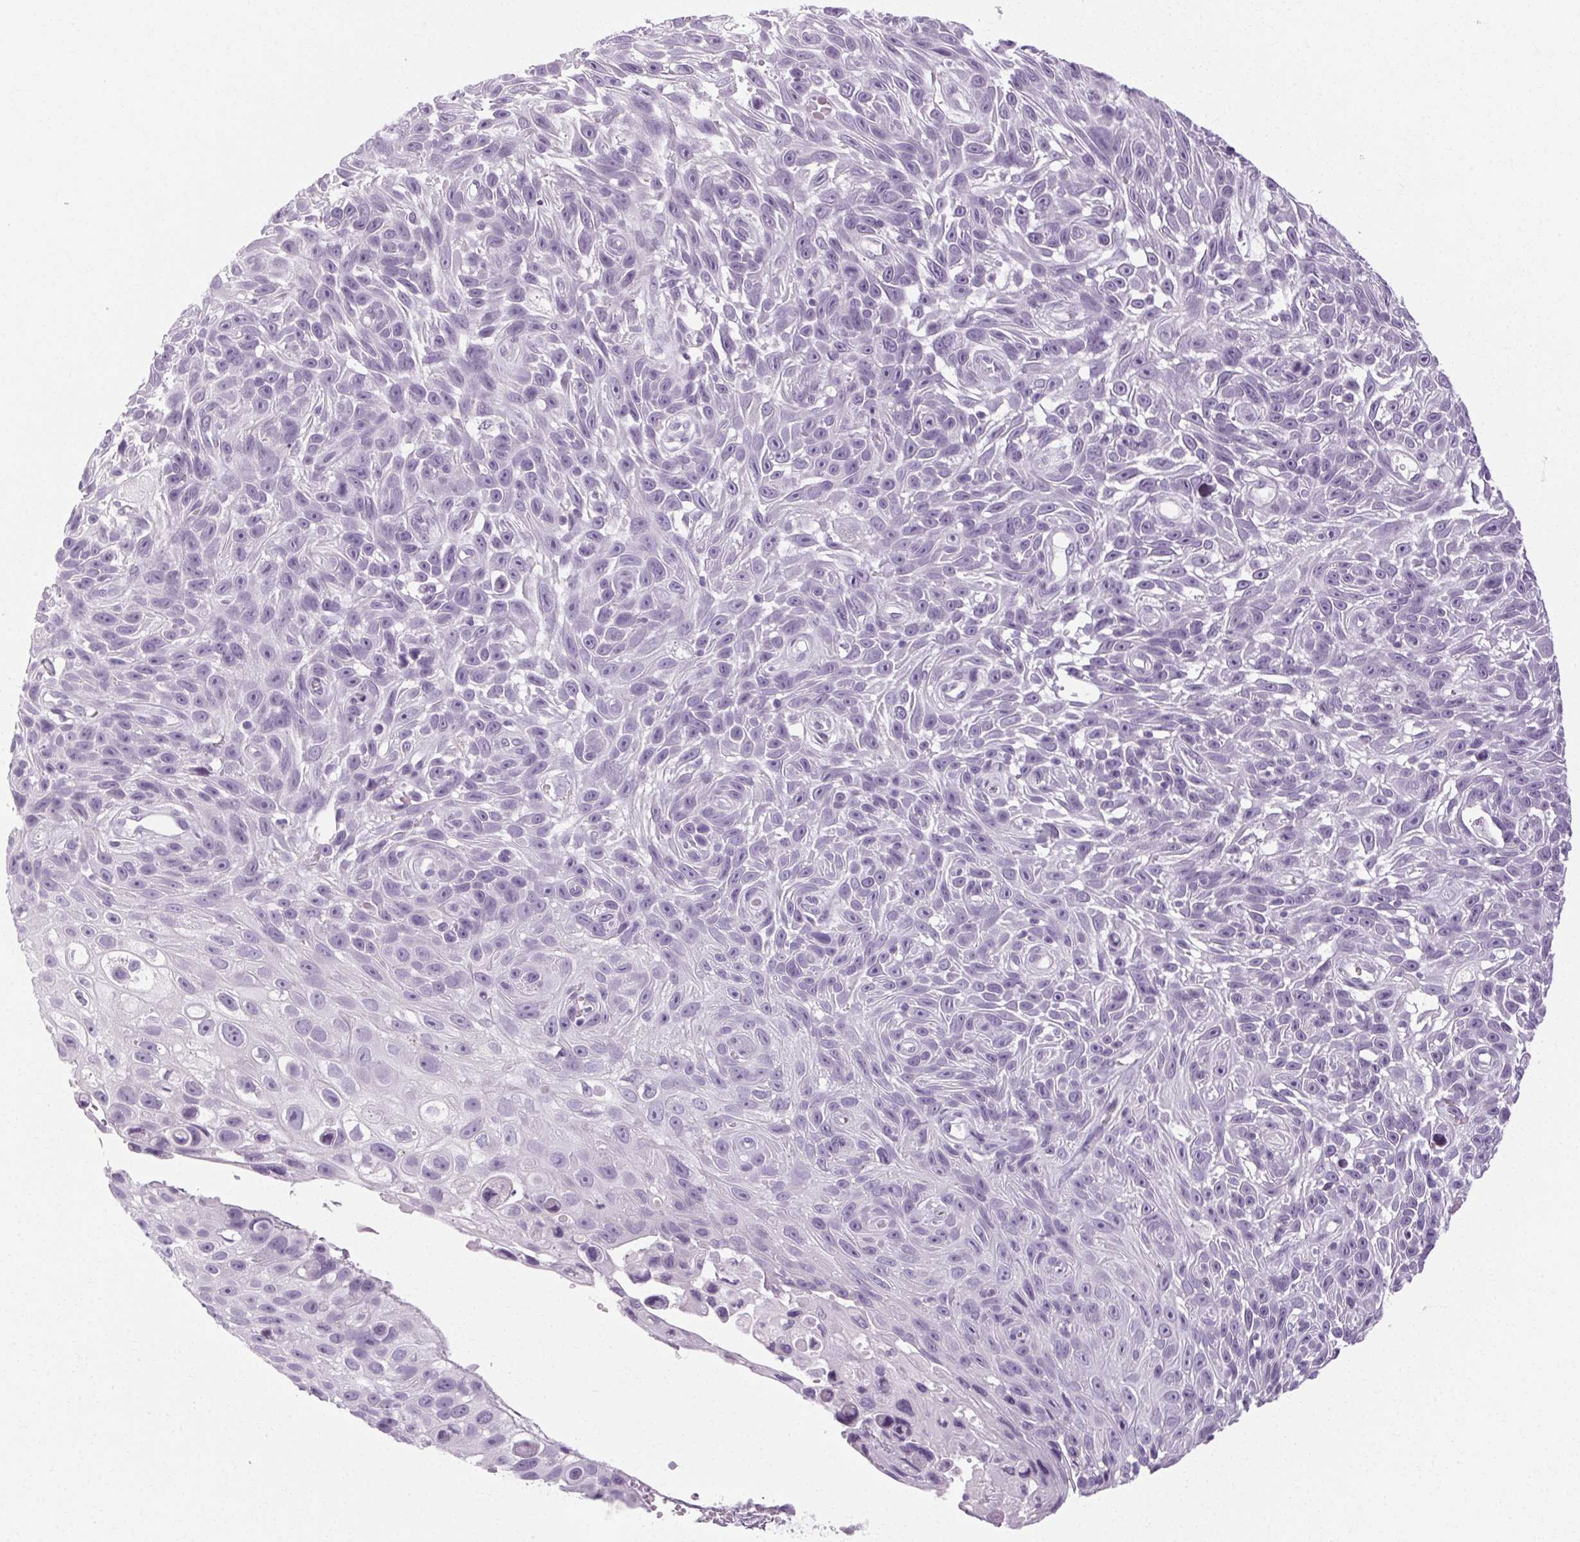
{"staining": {"intensity": "negative", "quantity": "none", "location": "none"}, "tissue": "skin cancer", "cell_type": "Tumor cells", "image_type": "cancer", "snomed": [{"axis": "morphology", "description": "Squamous cell carcinoma, NOS"}, {"axis": "topography", "description": "Skin"}], "caption": "The immunohistochemistry (IHC) image has no significant positivity in tumor cells of skin cancer (squamous cell carcinoma) tissue.", "gene": "POMC", "patient": {"sex": "male", "age": 82}}